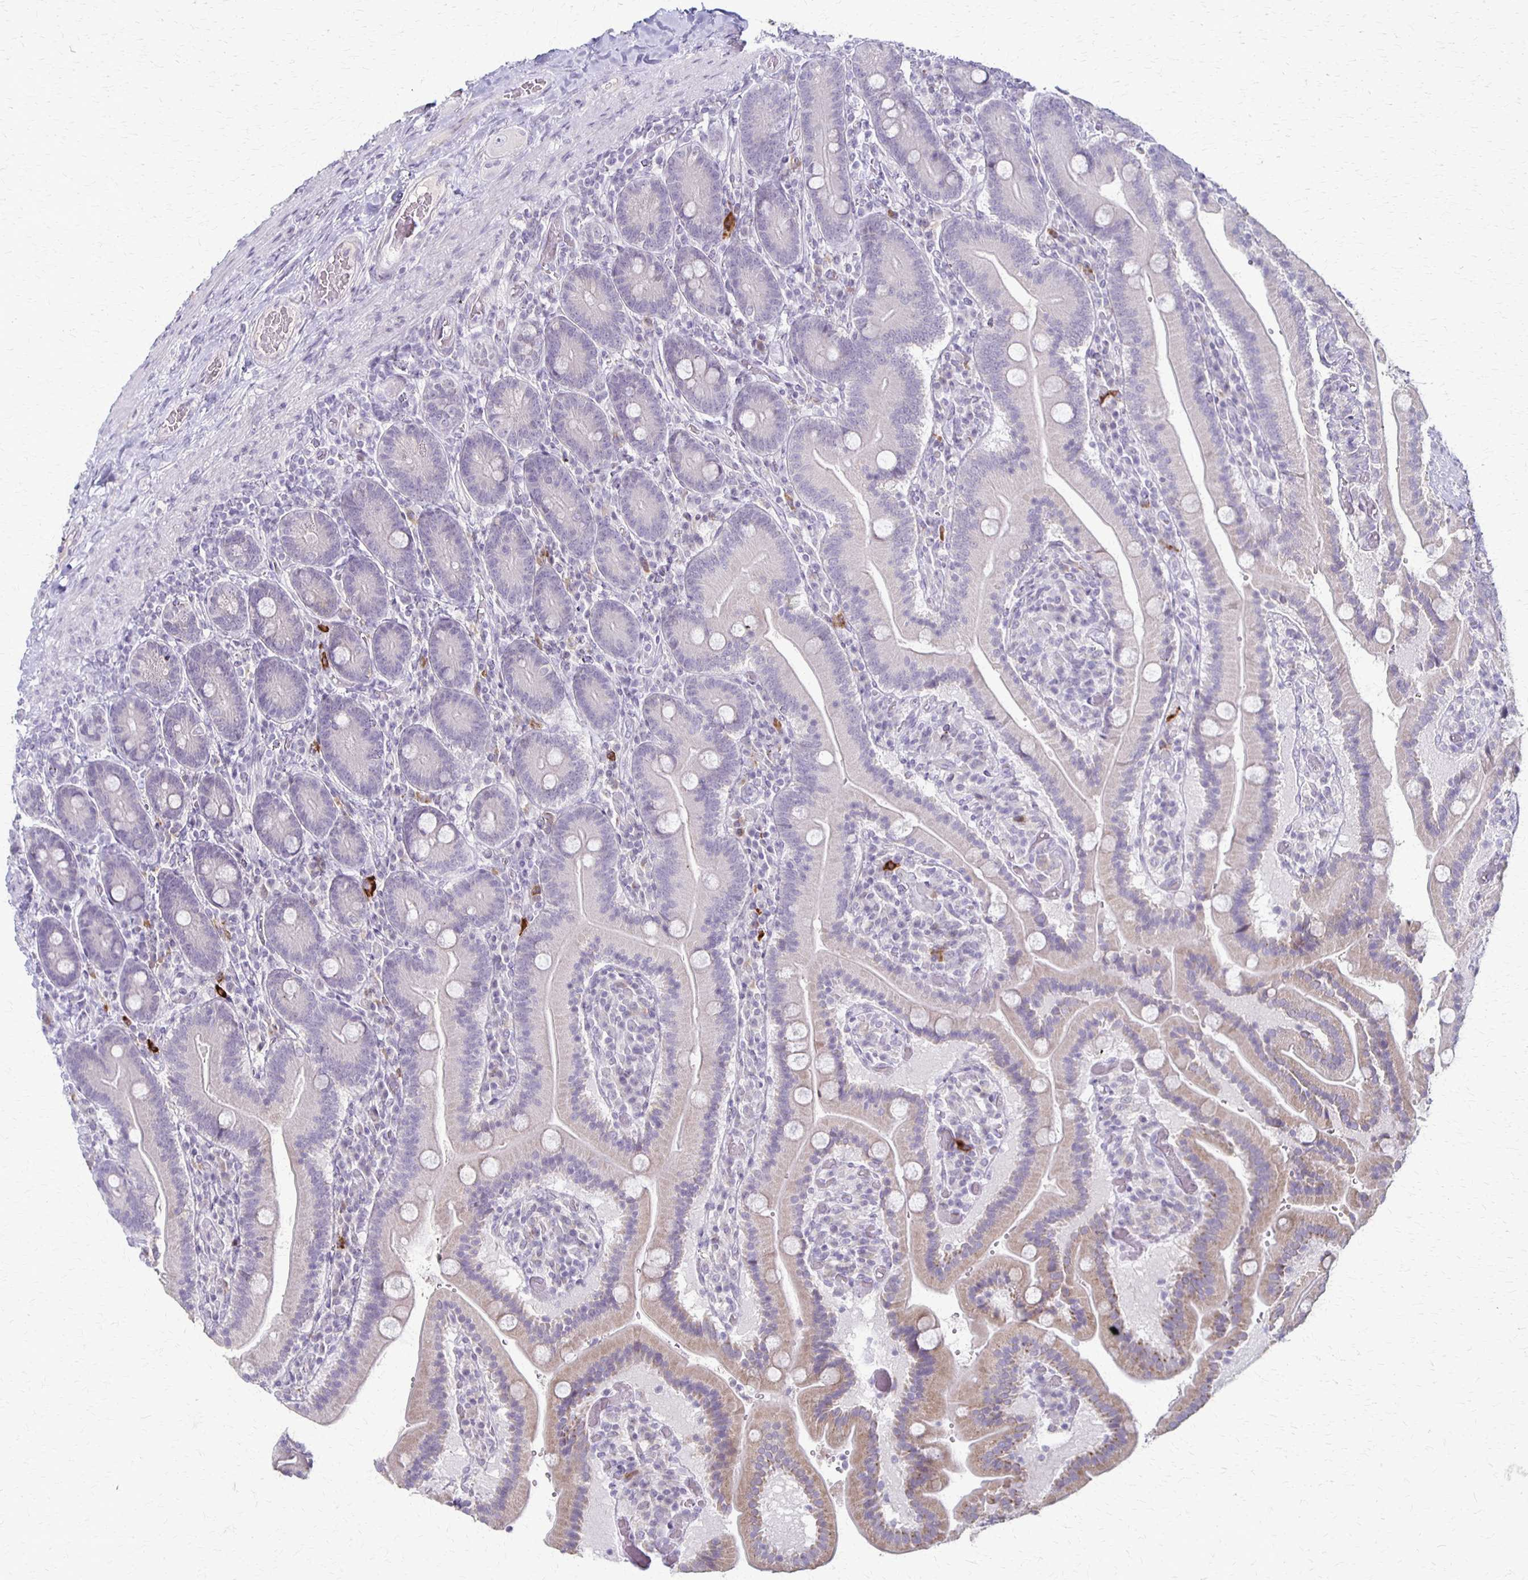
{"staining": {"intensity": "weak", "quantity": "<25%", "location": "cytoplasmic/membranous"}, "tissue": "duodenum", "cell_type": "Glandular cells", "image_type": "normal", "snomed": [{"axis": "morphology", "description": "Normal tissue, NOS"}, {"axis": "topography", "description": "Duodenum"}], "caption": "High power microscopy image of an immunohistochemistry histopathology image of unremarkable duodenum, revealing no significant expression in glandular cells.", "gene": "SLC35E2B", "patient": {"sex": "female", "age": 62}}